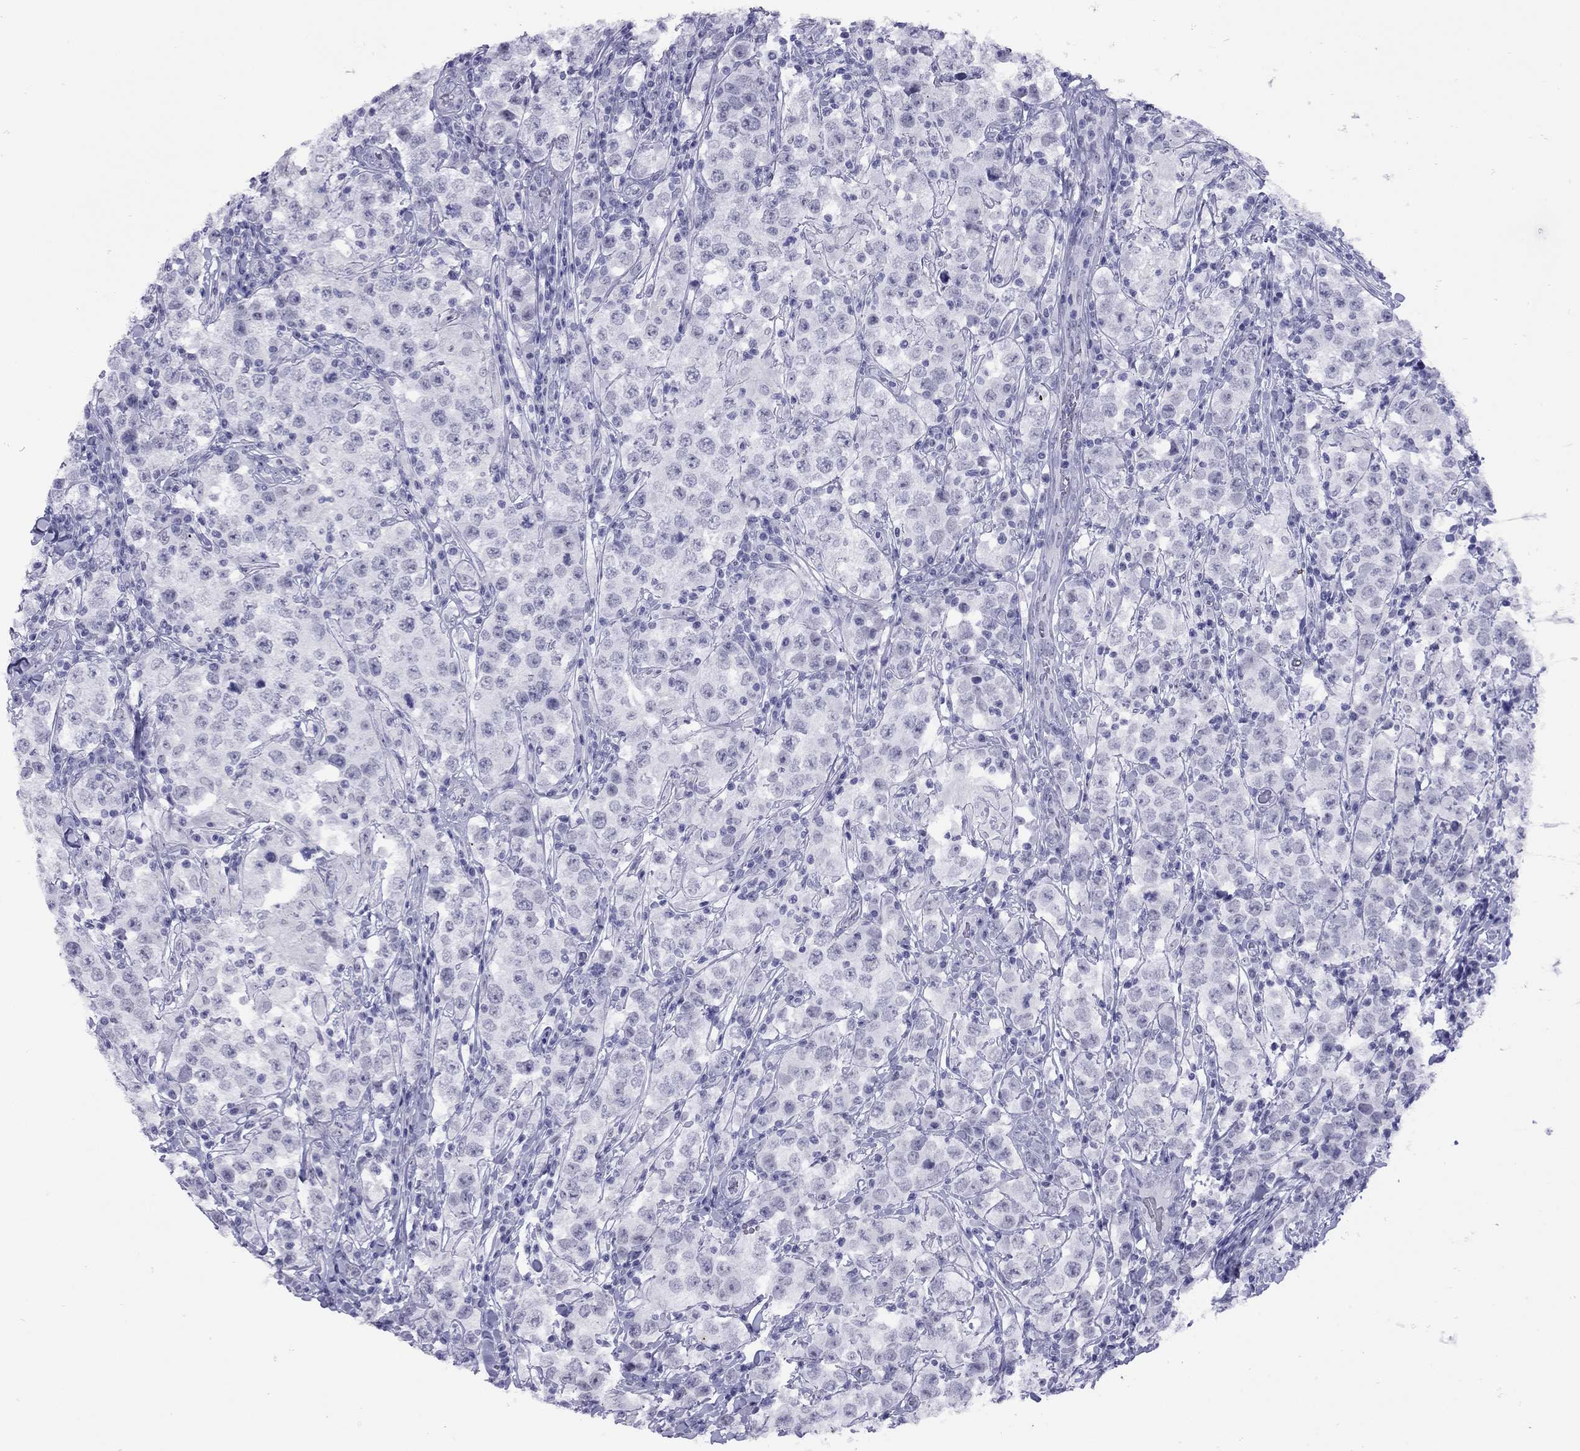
{"staining": {"intensity": "negative", "quantity": "none", "location": "none"}, "tissue": "testis cancer", "cell_type": "Tumor cells", "image_type": "cancer", "snomed": [{"axis": "morphology", "description": "Seminoma, NOS"}, {"axis": "morphology", "description": "Carcinoma, Embryonal, NOS"}, {"axis": "topography", "description": "Testis"}], "caption": "Immunohistochemical staining of human testis cancer (seminoma) demonstrates no significant staining in tumor cells. (DAB (3,3'-diaminobenzidine) immunohistochemistry visualized using brightfield microscopy, high magnification).", "gene": "LYAR", "patient": {"sex": "male", "age": 41}}